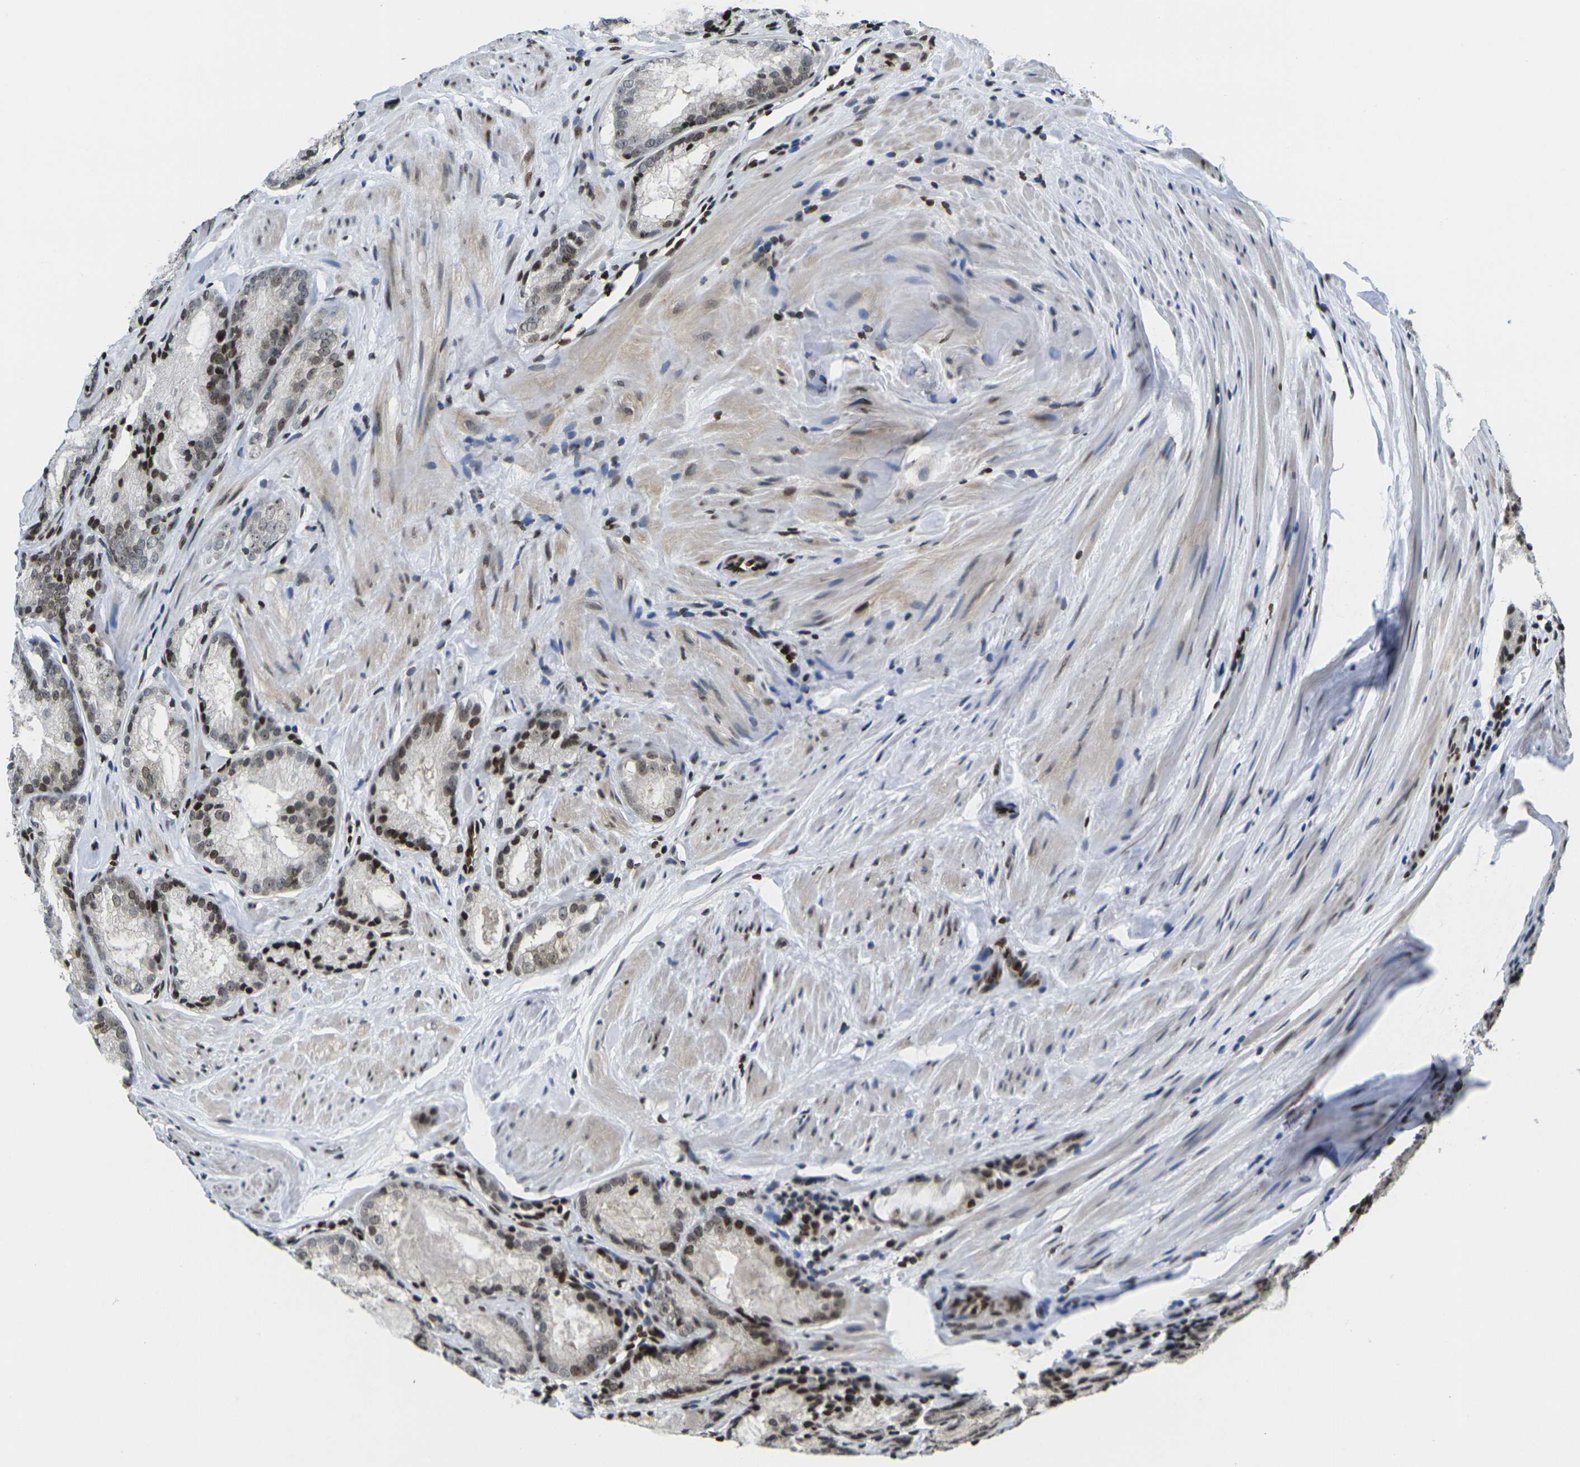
{"staining": {"intensity": "moderate", "quantity": "25%-75%", "location": "nuclear"}, "tissue": "prostate cancer", "cell_type": "Tumor cells", "image_type": "cancer", "snomed": [{"axis": "morphology", "description": "Adenocarcinoma, Low grade"}, {"axis": "topography", "description": "Prostate"}], "caption": "Immunohistochemical staining of prostate cancer demonstrates moderate nuclear protein expression in about 25%-75% of tumor cells. The protein is shown in brown color, while the nuclei are stained blue.", "gene": "H1-10", "patient": {"sex": "male", "age": 64}}